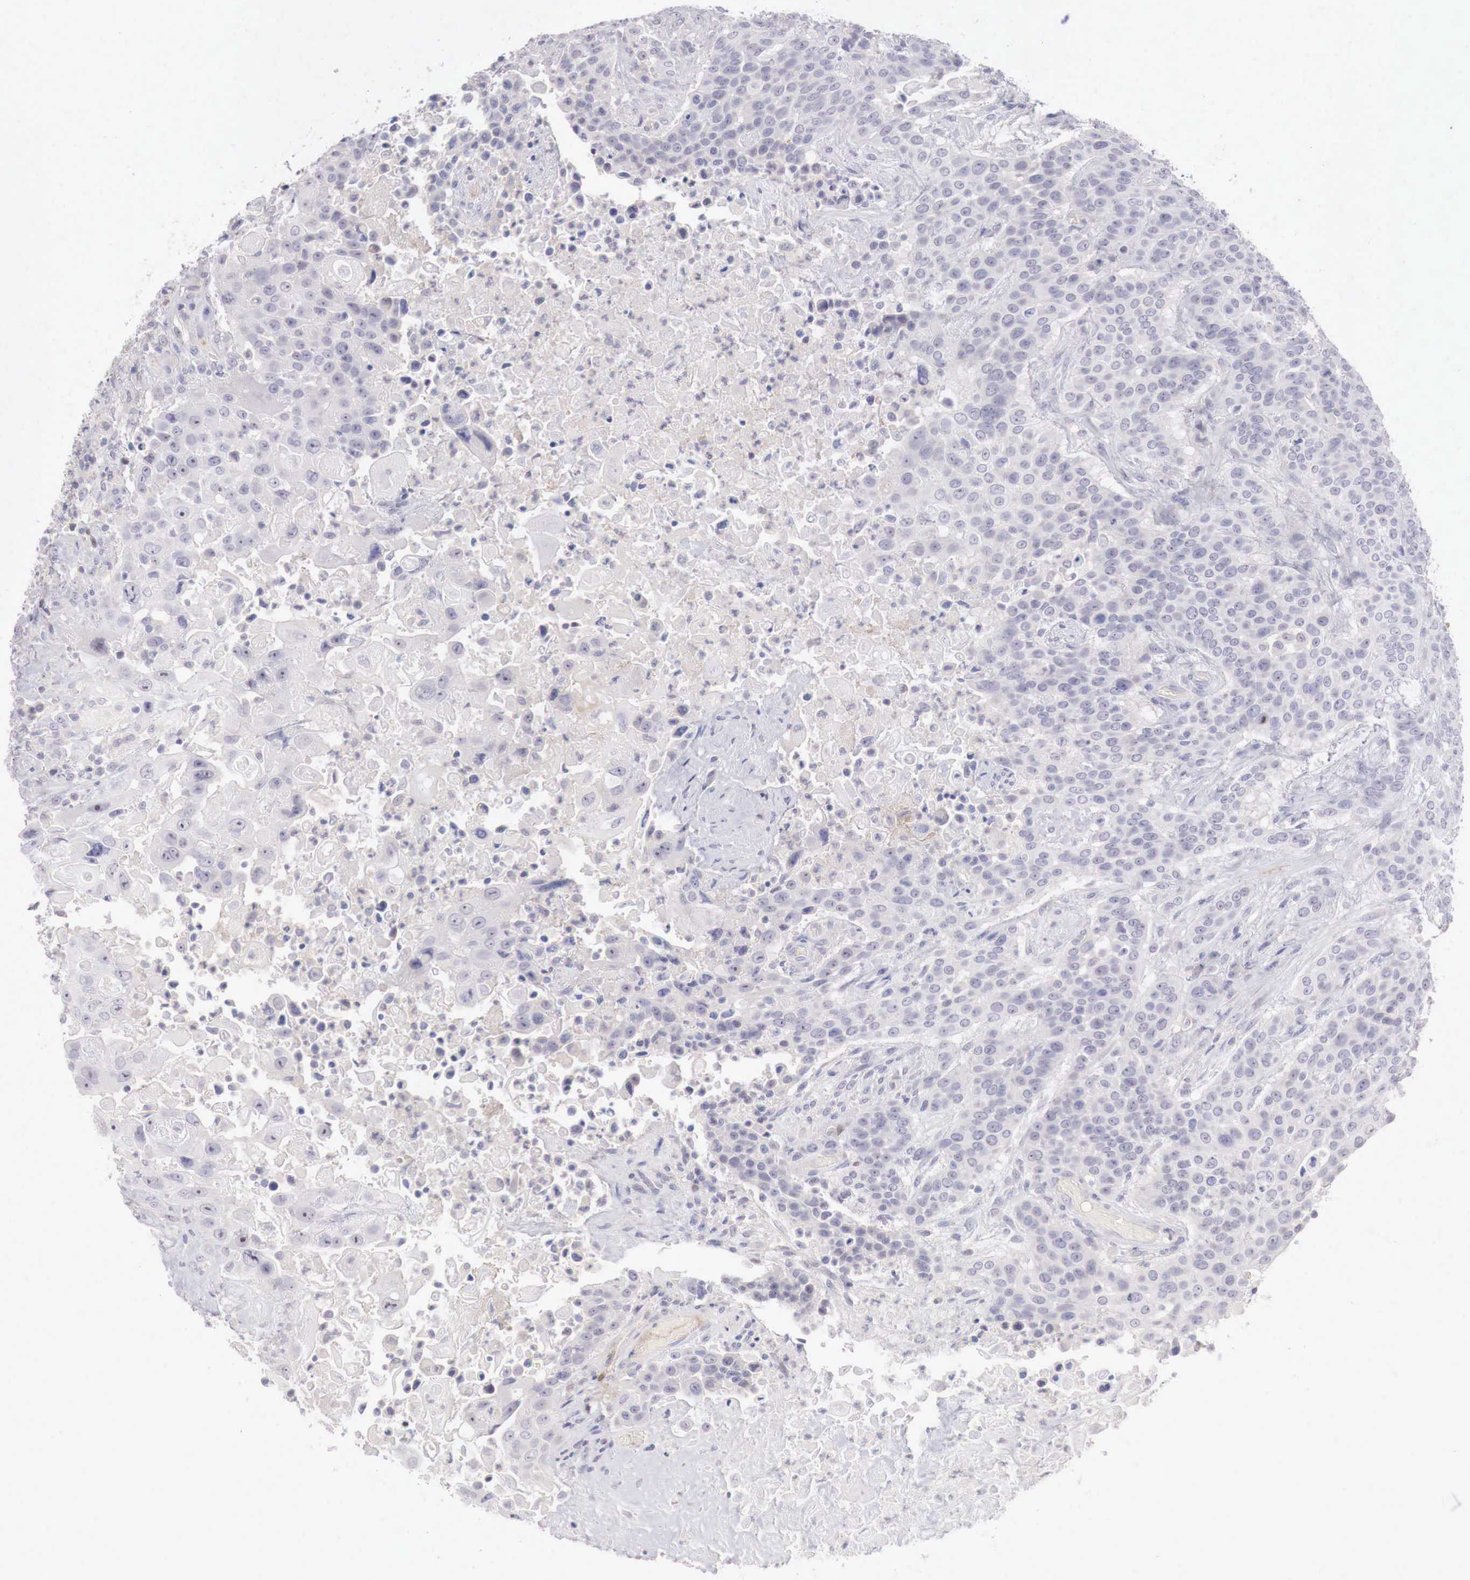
{"staining": {"intensity": "negative", "quantity": "none", "location": "none"}, "tissue": "urothelial cancer", "cell_type": "Tumor cells", "image_type": "cancer", "snomed": [{"axis": "morphology", "description": "Urothelial carcinoma, High grade"}, {"axis": "topography", "description": "Urinary bladder"}], "caption": "Immunohistochemical staining of high-grade urothelial carcinoma displays no significant positivity in tumor cells.", "gene": "GATA1", "patient": {"sex": "male", "age": 74}}